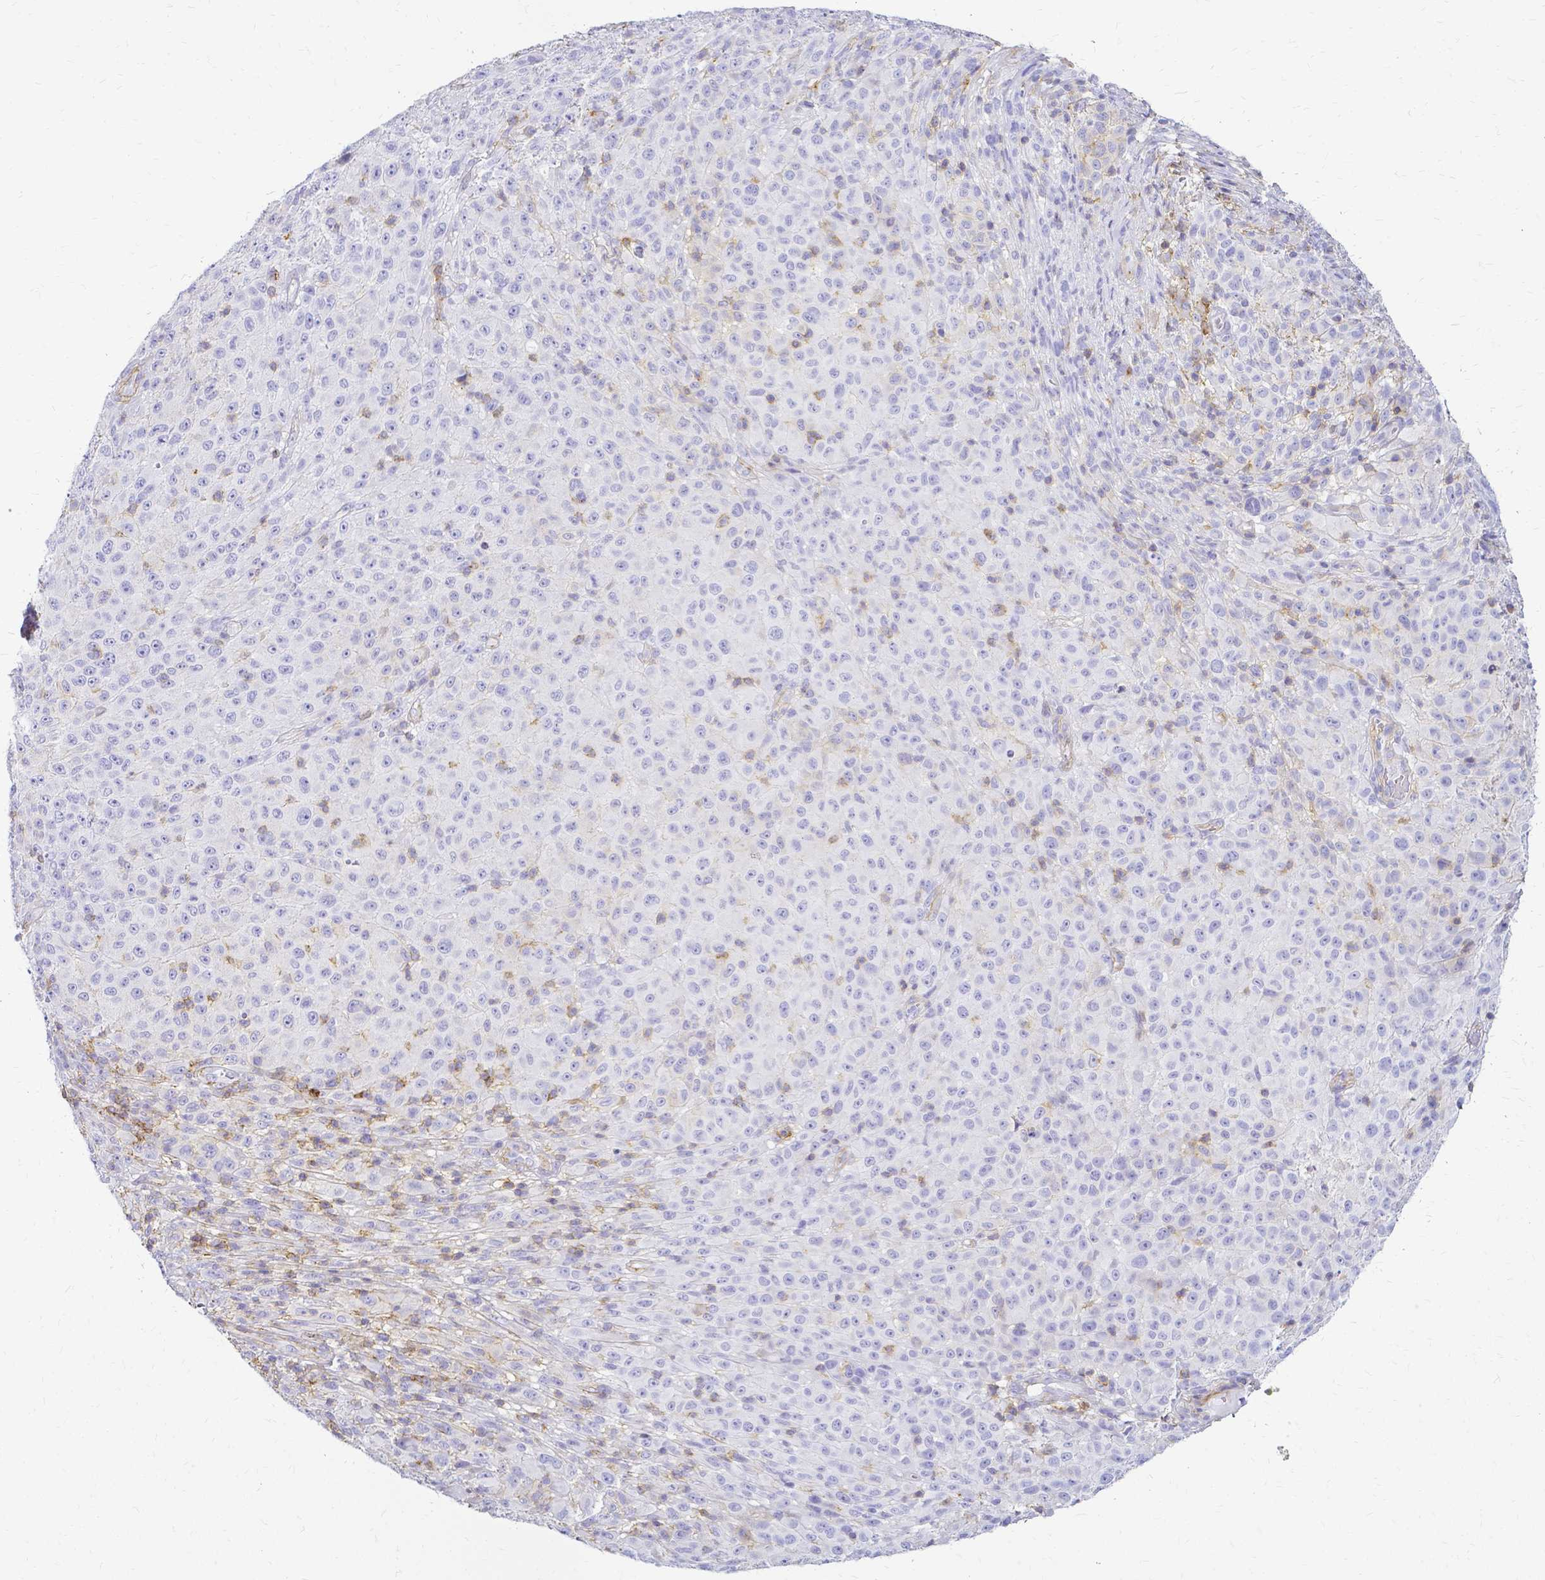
{"staining": {"intensity": "negative", "quantity": "none", "location": "none"}, "tissue": "melanoma", "cell_type": "Tumor cells", "image_type": "cancer", "snomed": [{"axis": "morphology", "description": "Malignant melanoma, NOS"}, {"axis": "topography", "description": "Skin"}], "caption": "Immunohistochemical staining of malignant melanoma demonstrates no significant staining in tumor cells.", "gene": "HSPA12A", "patient": {"sex": "male", "age": 73}}